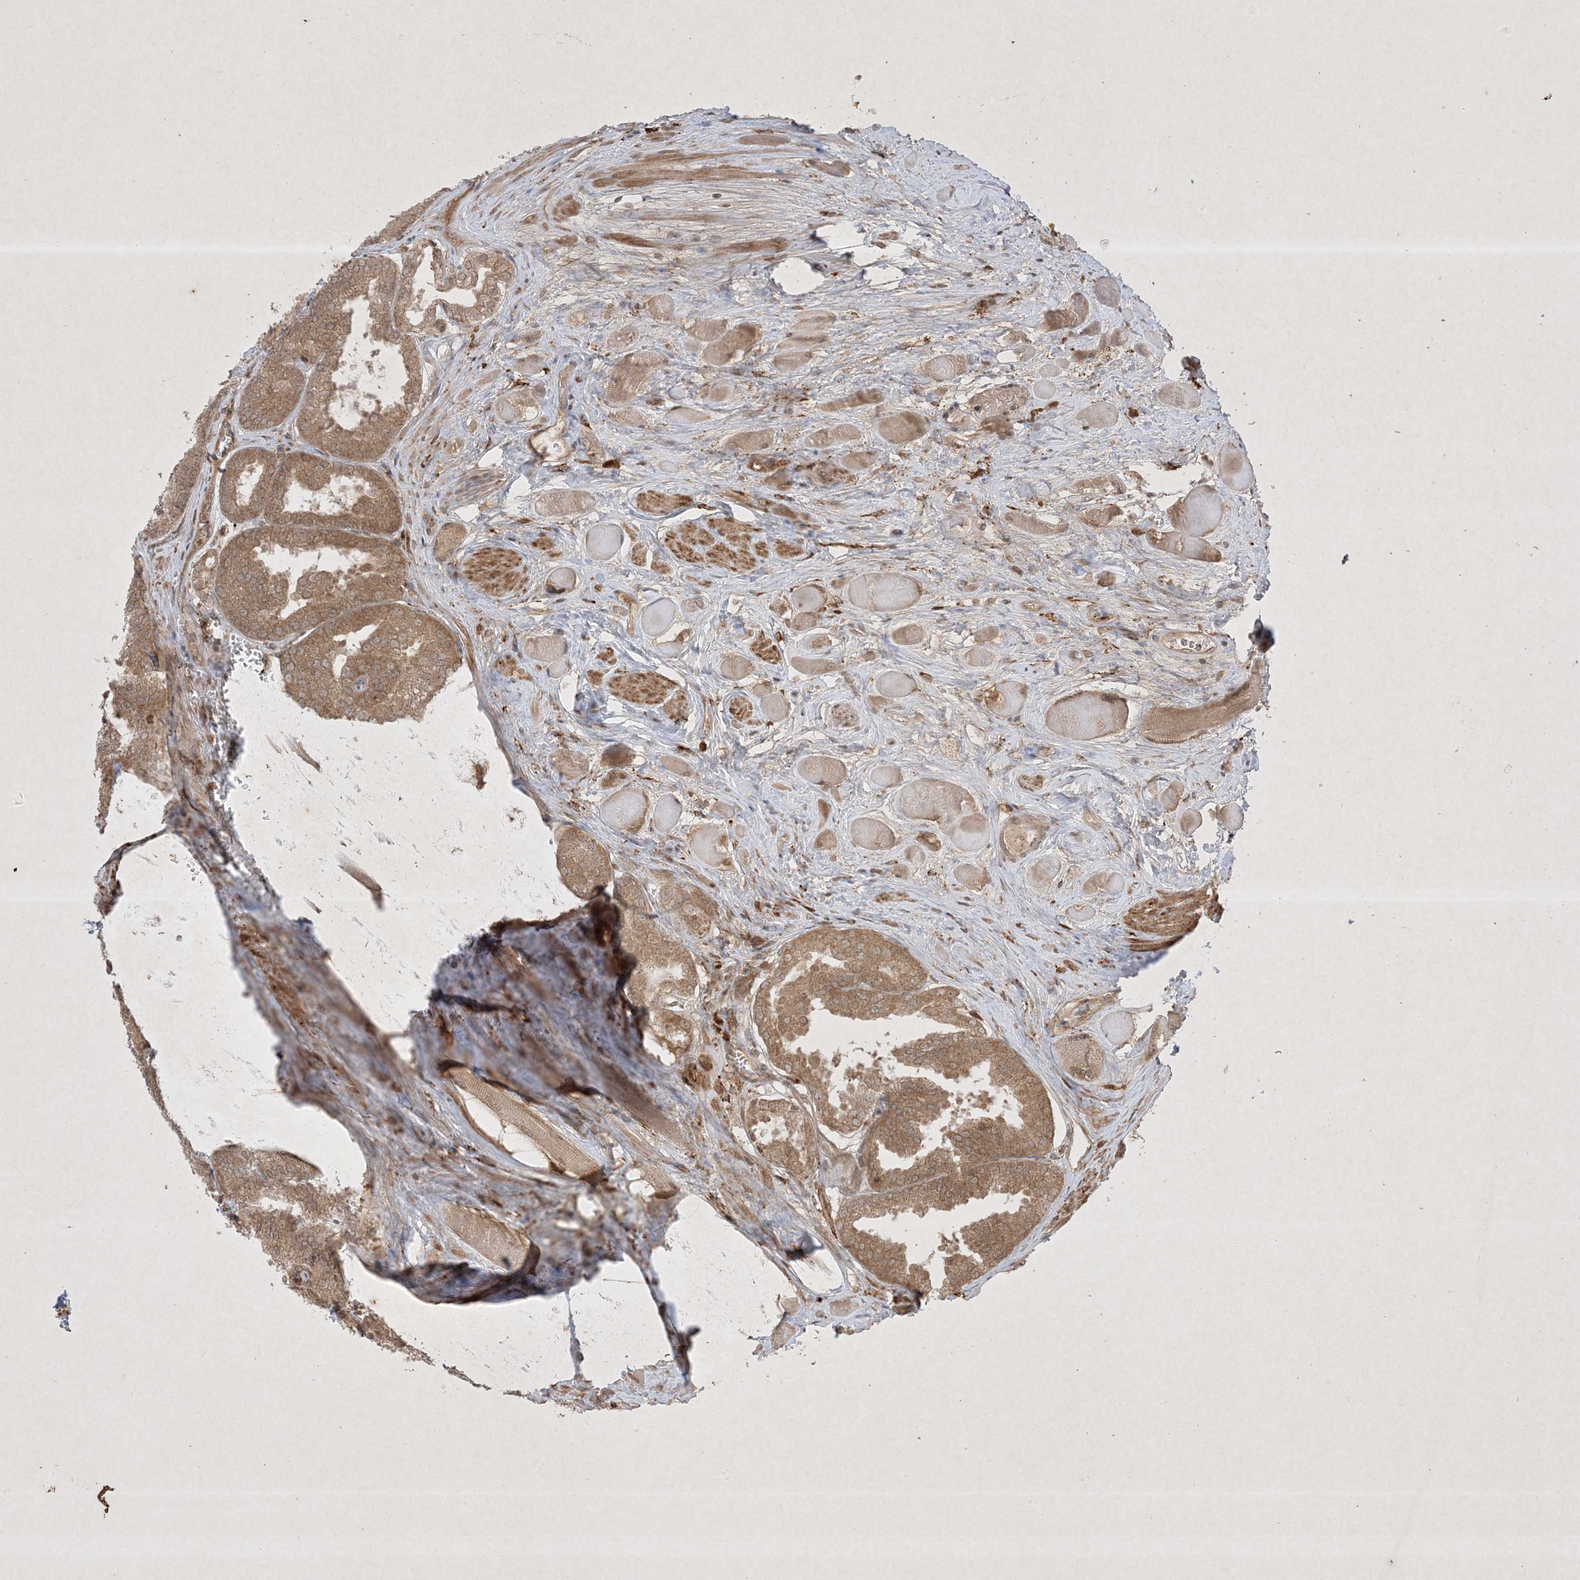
{"staining": {"intensity": "moderate", "quantity": ">75%", "location": "cytoplasmic/membranous"}, "tissue": "prostate cancer", "cell_type": "Tumor cells", "image_type": "cancer", "snomed": [{"axis": "morphology", "description": "Adenocarcinoma, Low grade"}, {"axis": "topography", "description": "Prostate"}], "caption": "Immunohistochemistry histopathology image of low-grade adenocarcinoma (prostate) stained for a protein (brown), which displays medium levels of moderate cytoplasmic/membranous positivity in approximately >75% of tumor cells.", "gene": "PTK6", "patient": {"sex": "male", "age": 67}}